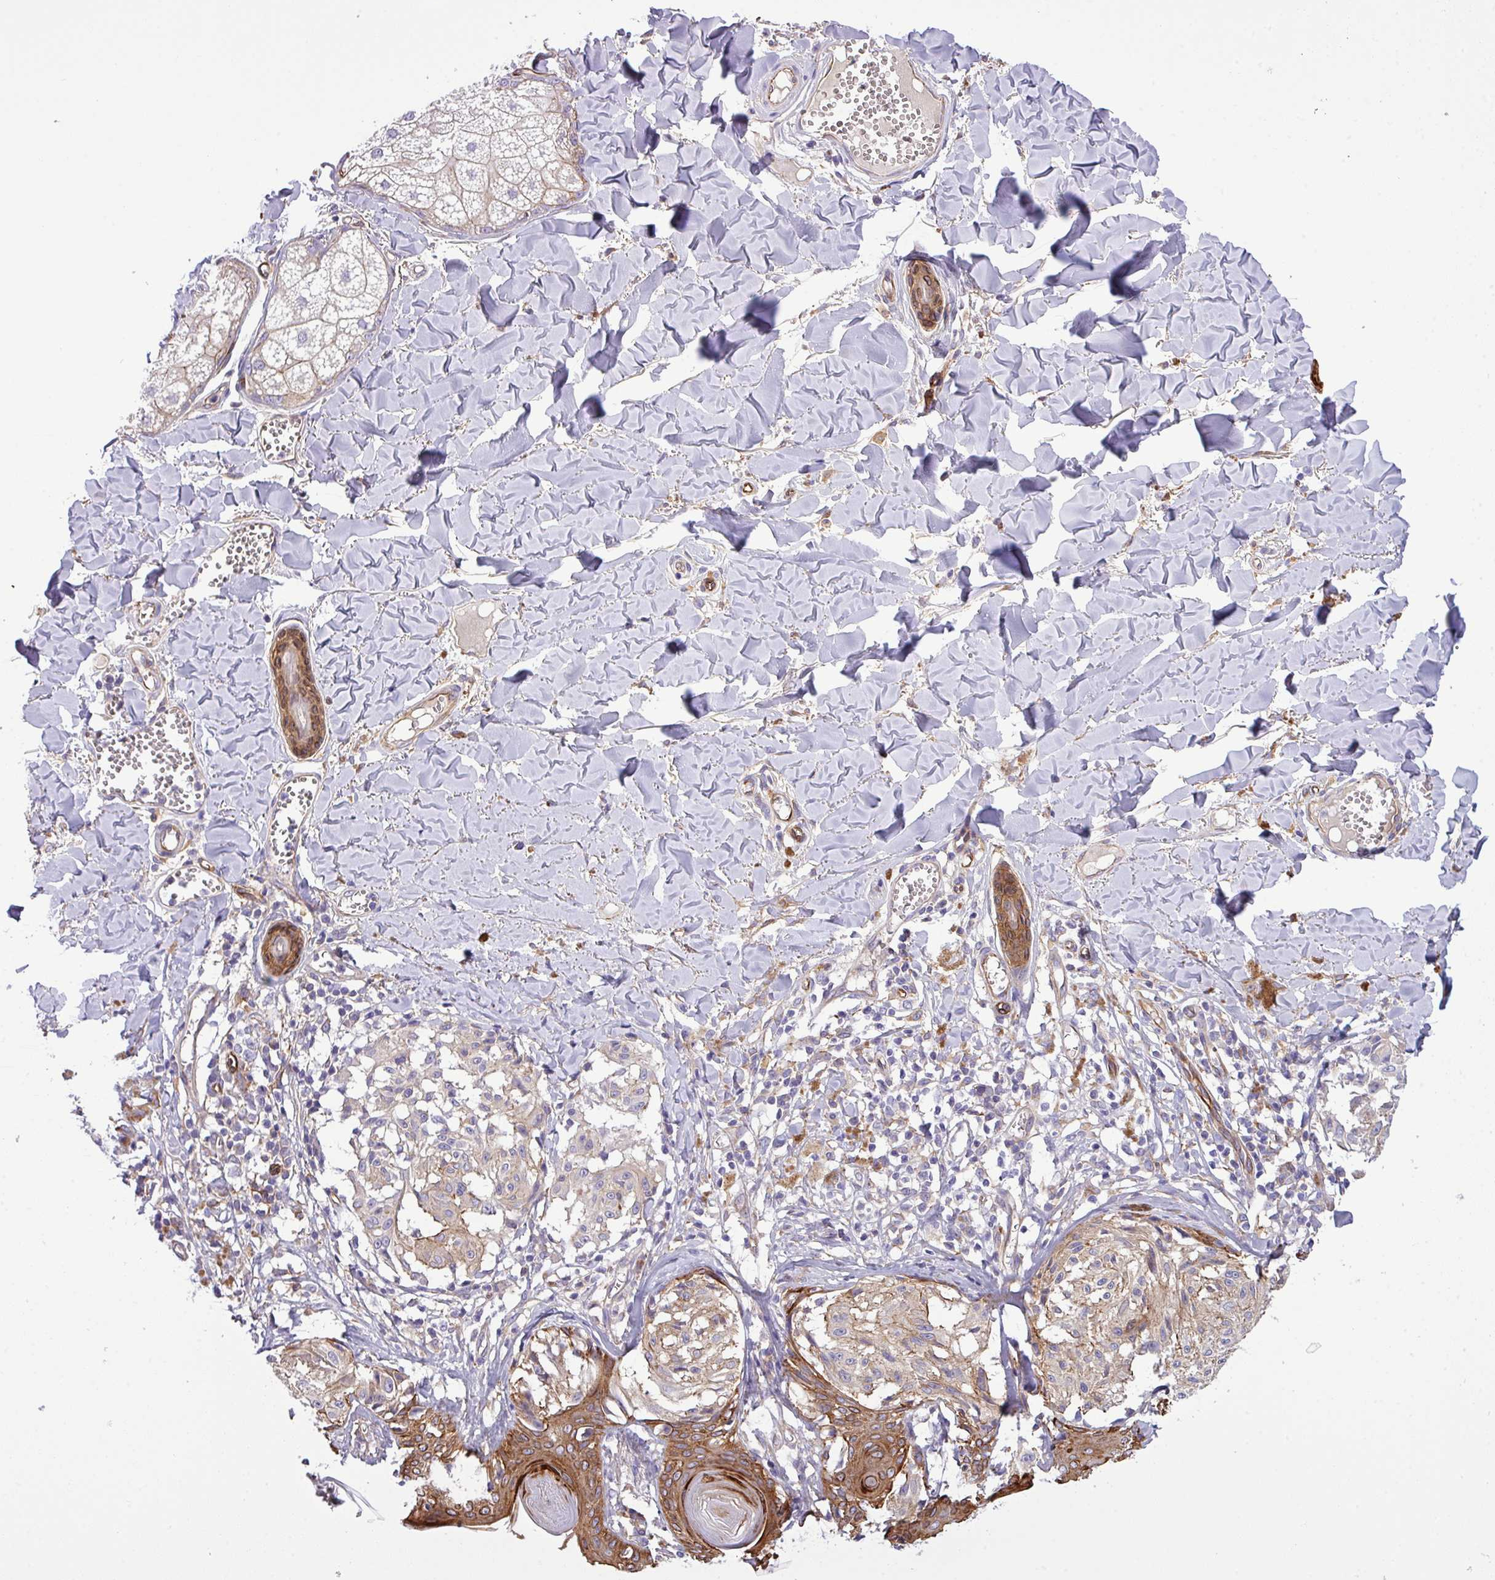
{"staining": {"intensity": "moderate", "quantity": "<25%", "location": "cytoplasmic/membranous"}, "tissue": "melanoma", "cell_type": "Tumor cells", "image_type": "cancer", "snomed": [{"axis": "morphology", "description": "Malignant melanoma, NOS"}, {"axis": "topography", "description": "Skin"}], "caption": "A brown stain labels moderate cytoplasmic/membranous staining of a protein in melanoma tumor cells.", "gene": "PARD6A", "patient": {"sex": "female", "age": 43}}